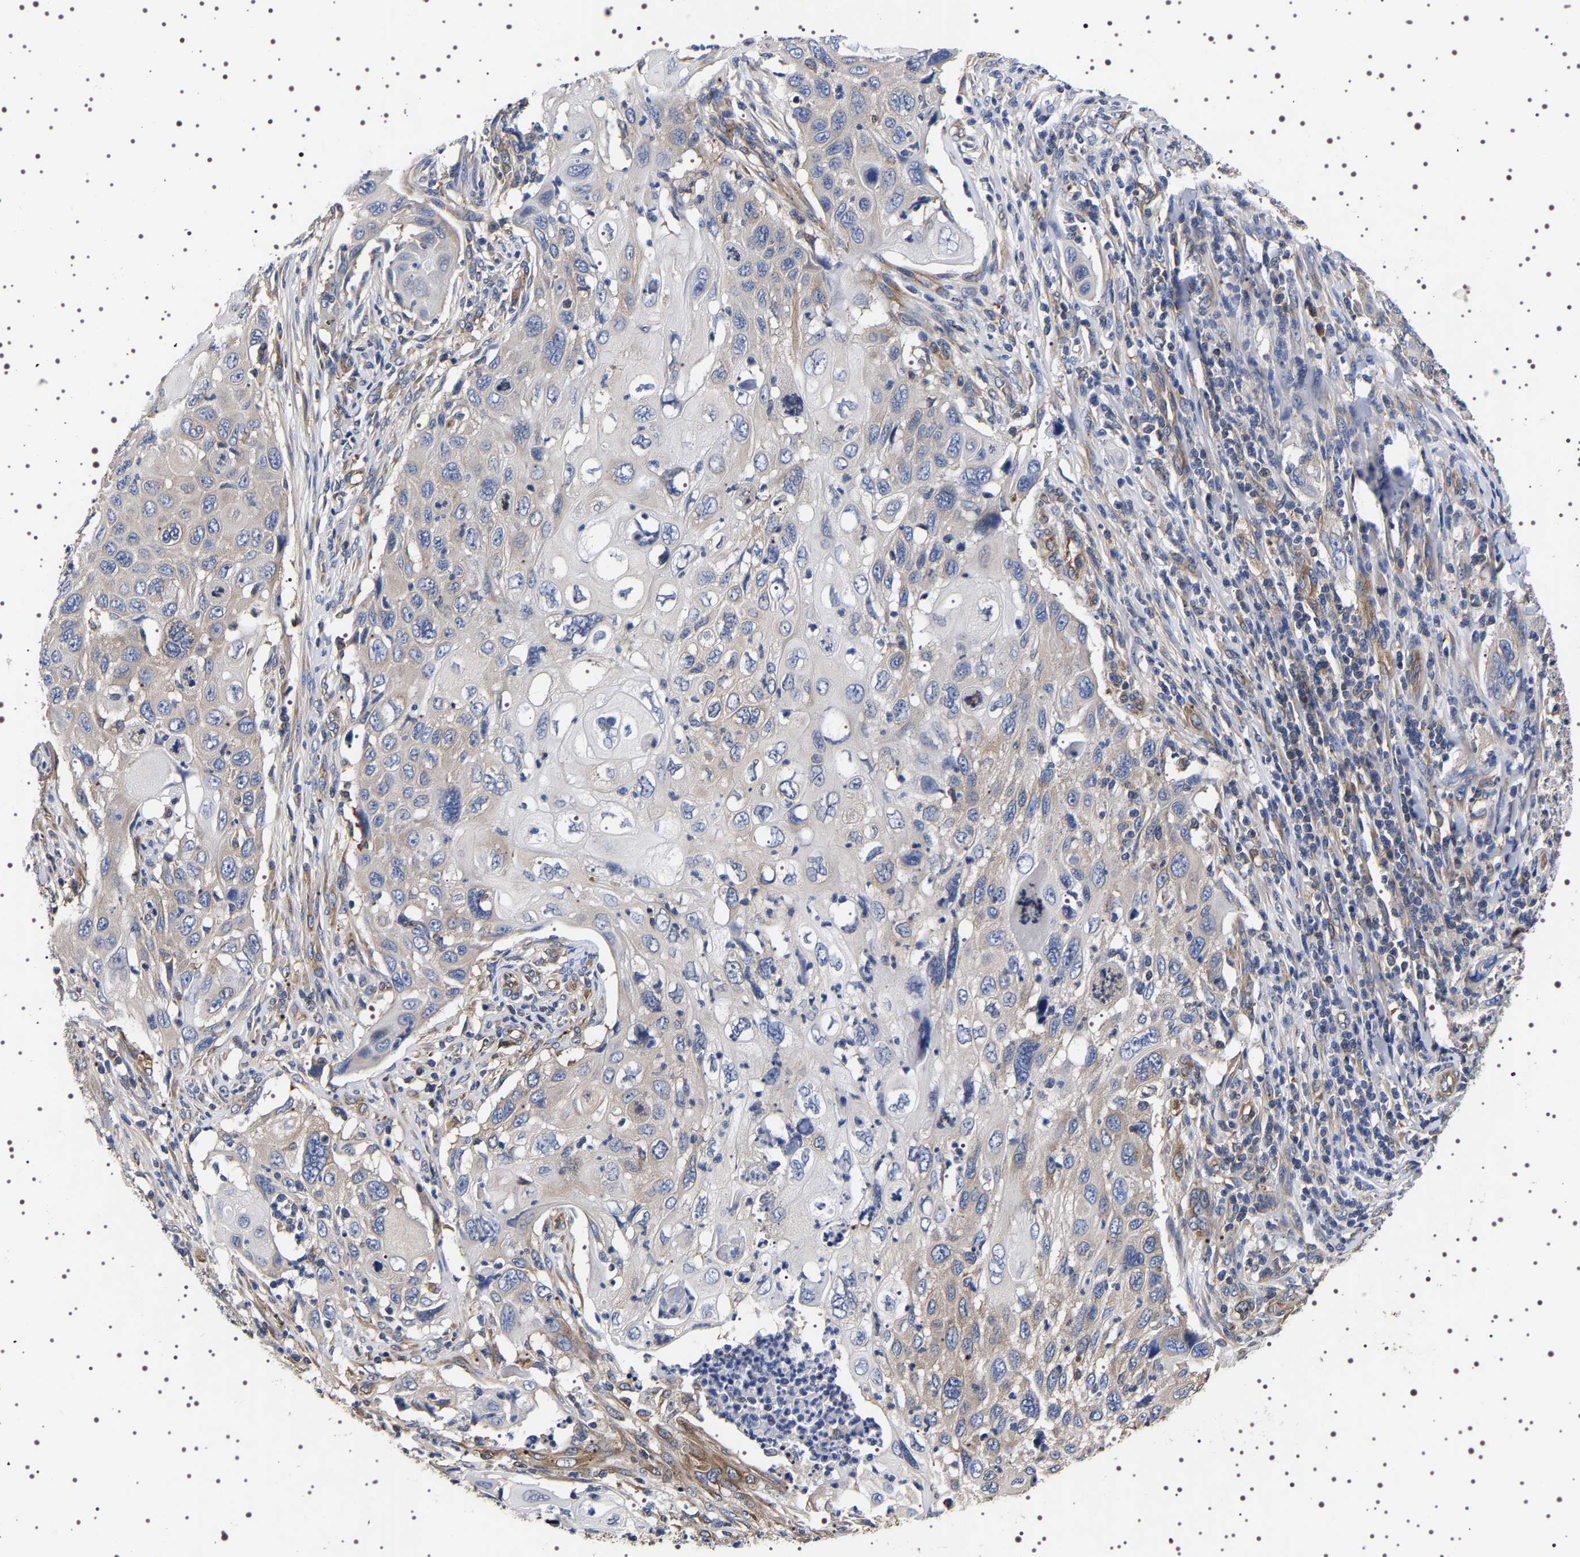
{"staining": {"intensity": "weak", "quantity": "25%-75%", "location": "cytoplasmic/membranous"}, "tissue": "cervical cancer", "cell_type": "Tumor cells", "image_type": "cancer", "snomed": [{"axis": "morphology", "description": "Squamous cell carcinoma, NOS"}, {"axis": "topography", "description": "Cervix"}], "caption": "Squamous cell carcinoma (cervical) stained with immunohistochemistry exhibits weak cytoplasmic/membranous positivity in approximately 25%-75% of tumor cells. The staining was performed using DAB (3,3'-diaminobenzidine) to visualize the protein expression in brown, while the nuclei were stained in blue with hematoxylin (Magnification: 20x).", "gene": "DARS1", "patient": {"sex": "female", "age": 70}}